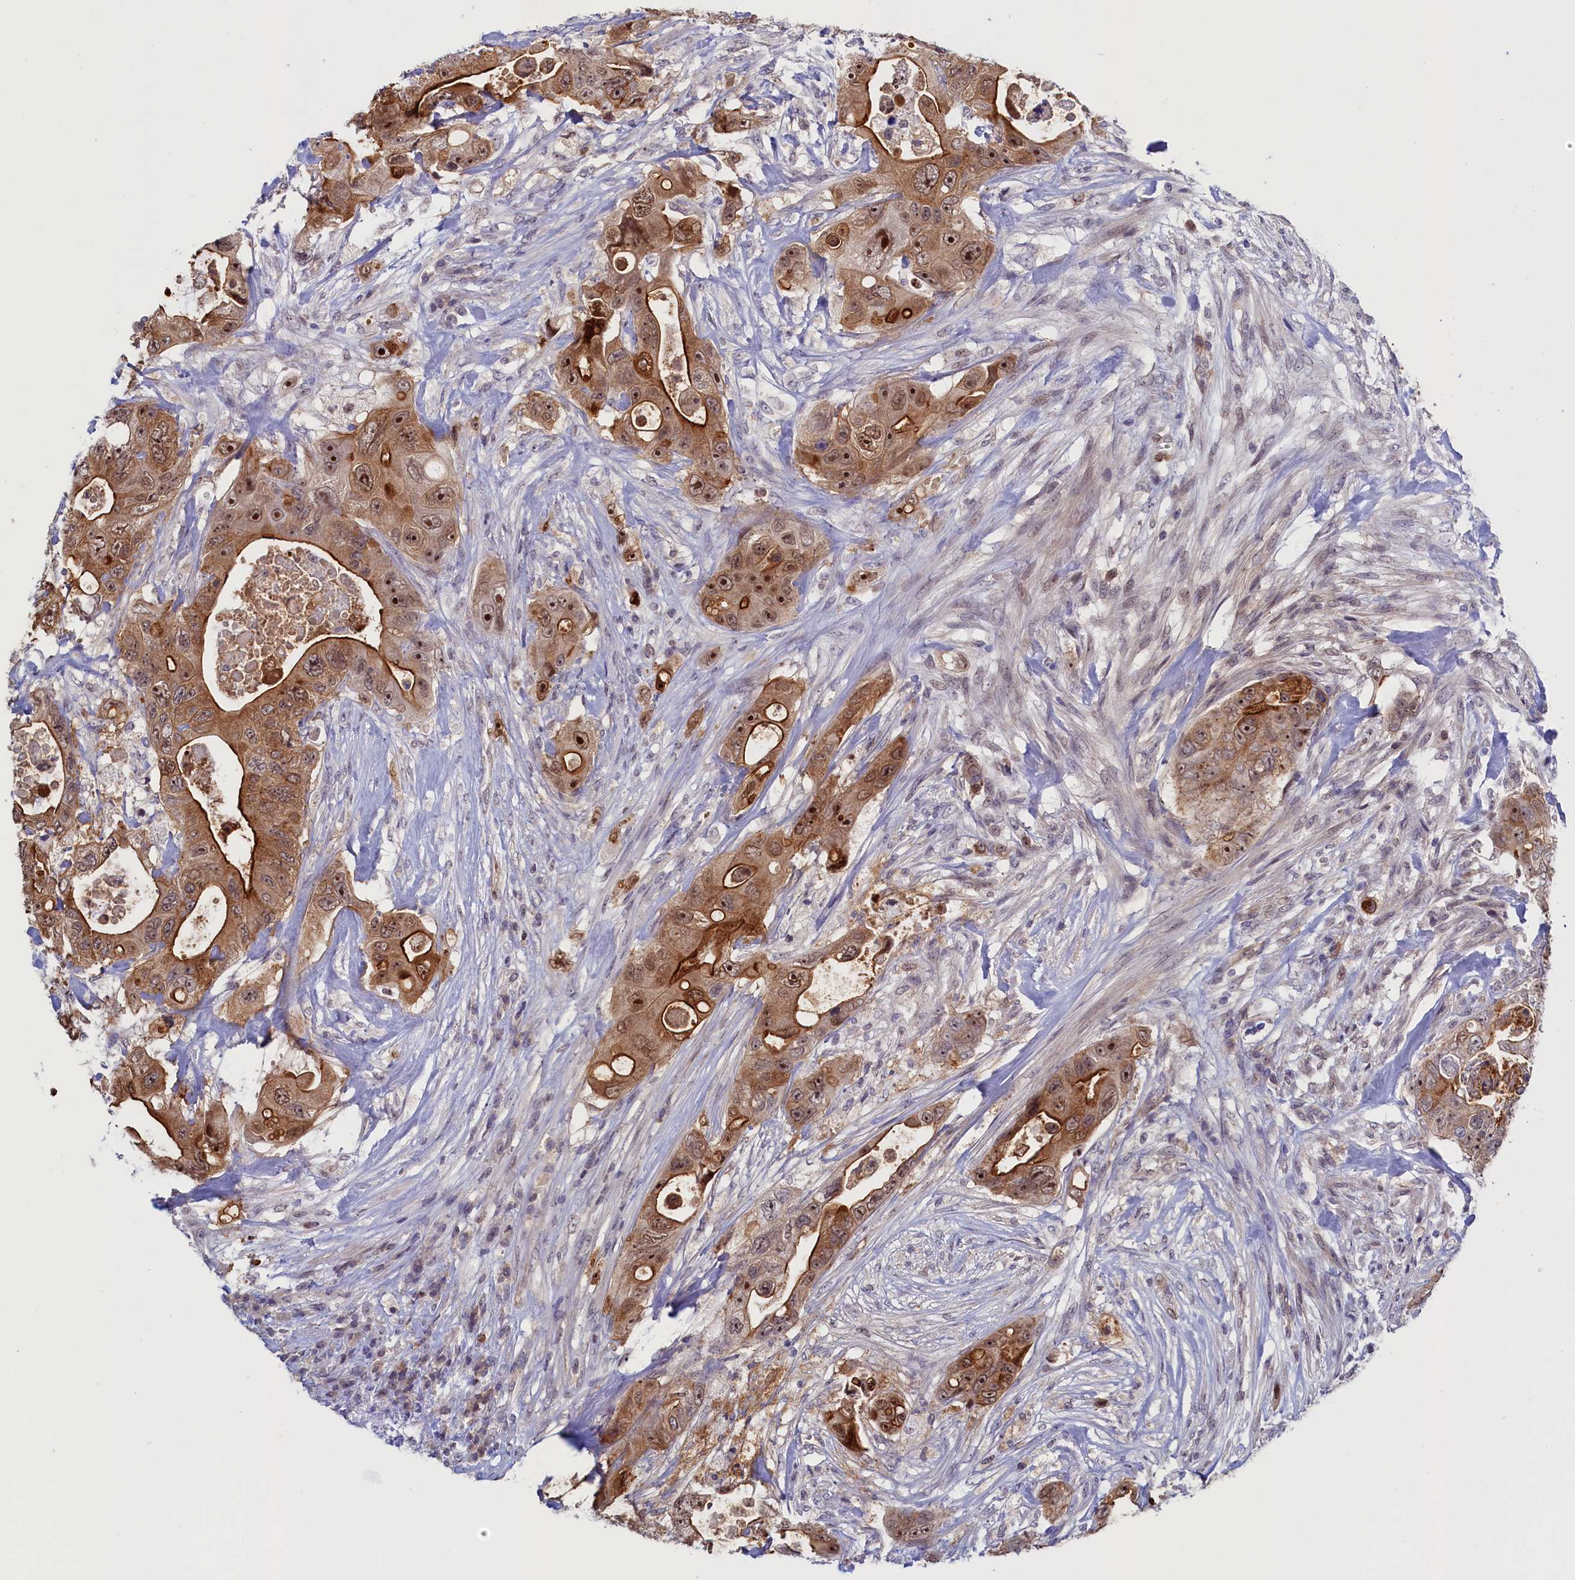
{"staining": {"intensity": "strong", "quantity": ">75%", "location": "cytoplasmic/membranous,nuclear"}, "tissue": "colorectal cancer", "cell_type": "Tumor cells", "image_type": "cancer", "snomed": [{"axis": "morphology", "description": "Adenocarcinoma, NOS"}, {"axis": "topography", "description": "Colon"}], "caption": "Colorectal adenocarcinoma stained for a protein (brown) demonstrates strong cytoplasmic/membranous and nuclear positive expression in about >75% of tumor cells.", "gene": "PACSIN3", "patient": {"sex": "female", "age": 46}}